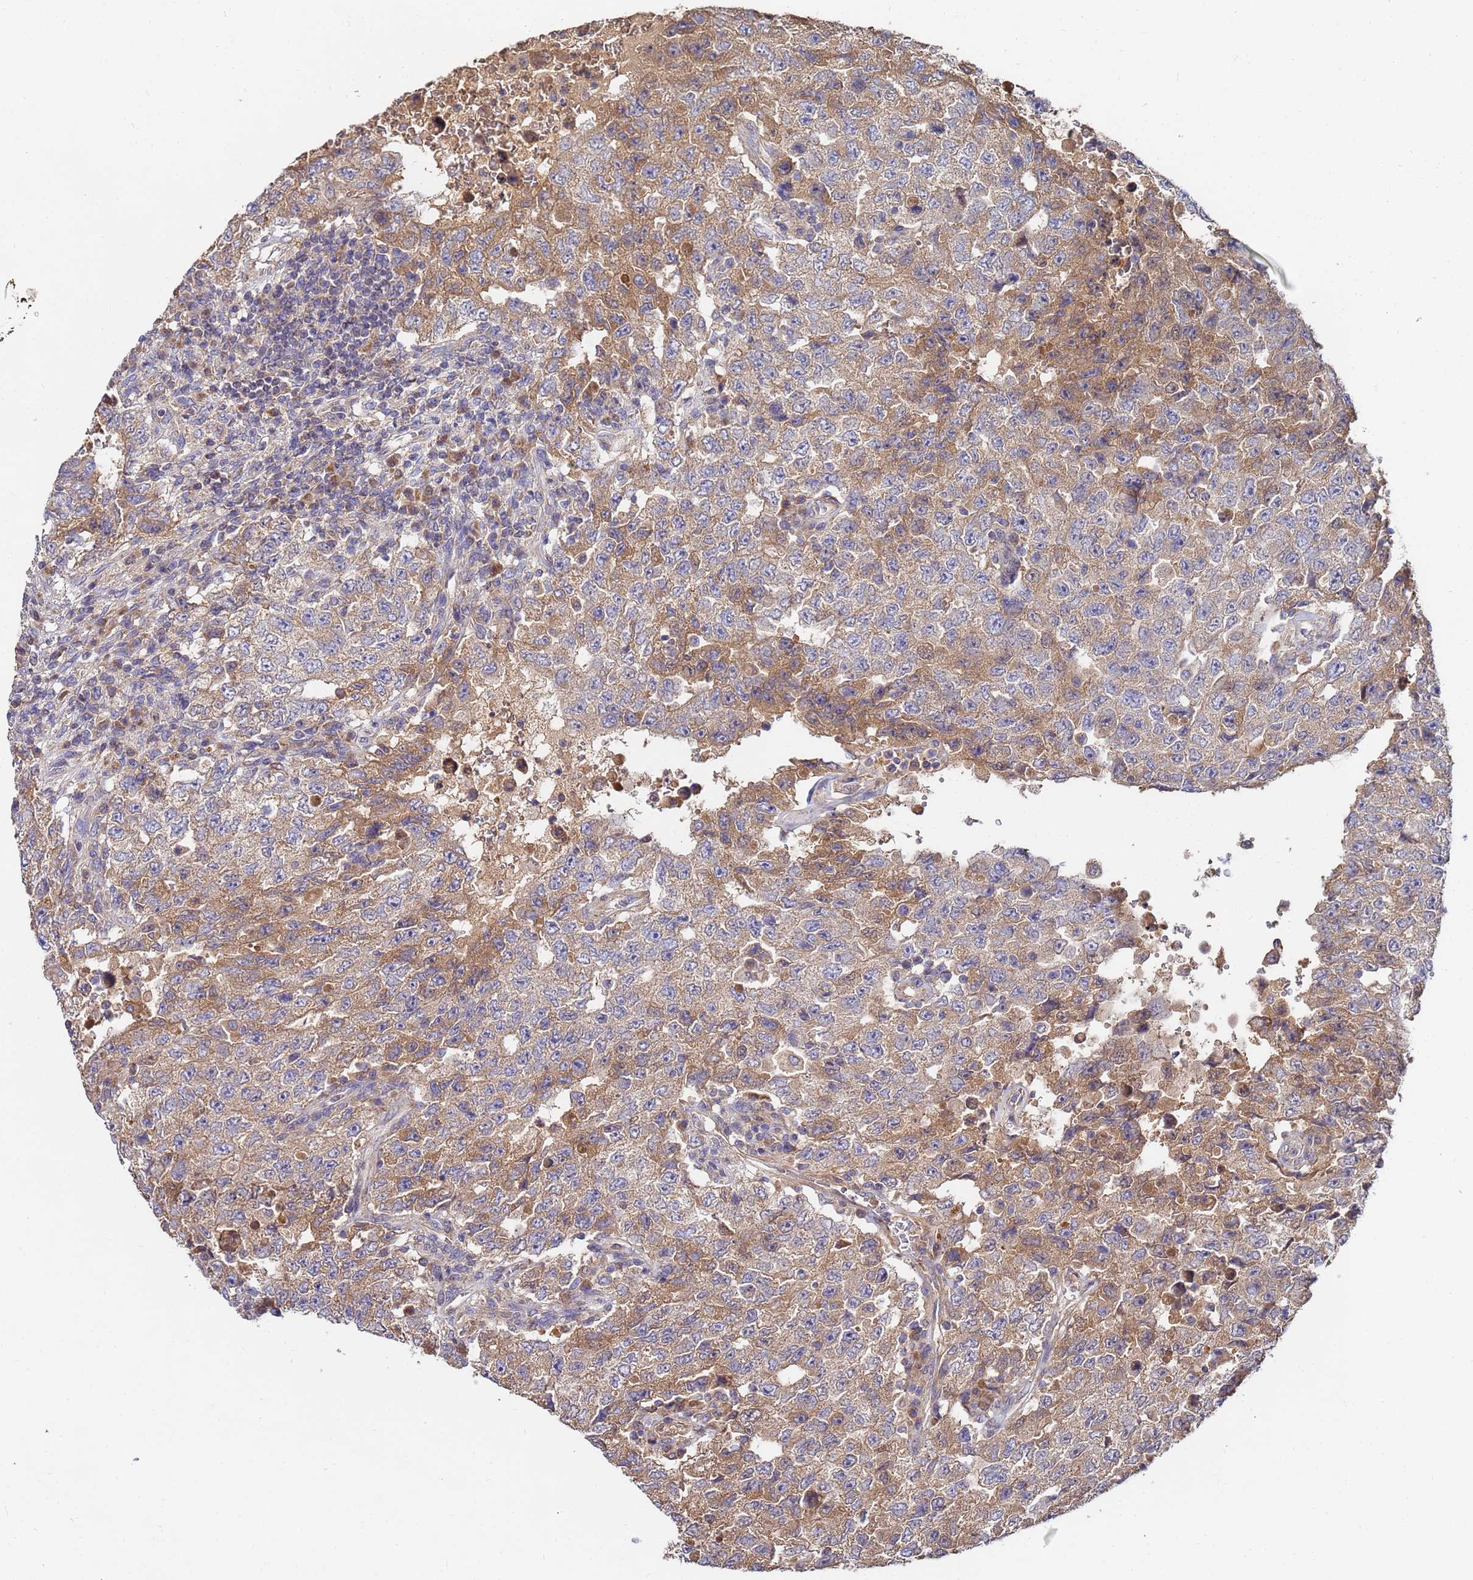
{"staining": {"intensity": "moderate", "quantity": "25%-75%", "location": "cytoplasmic/membranous"}, "tissue": "testis cancer", "cell_type": "Tumor cells", "image_type": "cancer", "snomed": [{"axis": "morphology", "description": "Carcinoma, Embryonal, NOS"}, {"axis": "topography", "description": "Testis"}], "caption": "Embryonal carcinoma (testis) tissue demonstrates moderate cytoplasmic/membranous positivity in about 25%-75% of tumor cells, visualized by immunohistochemistry. (DAB (3,3'-diaminobenzidine) IHC with brightfield microscopy, high magnification).", "gene": "C5orf34", "patient": {"sex": "male", "age": 26}}